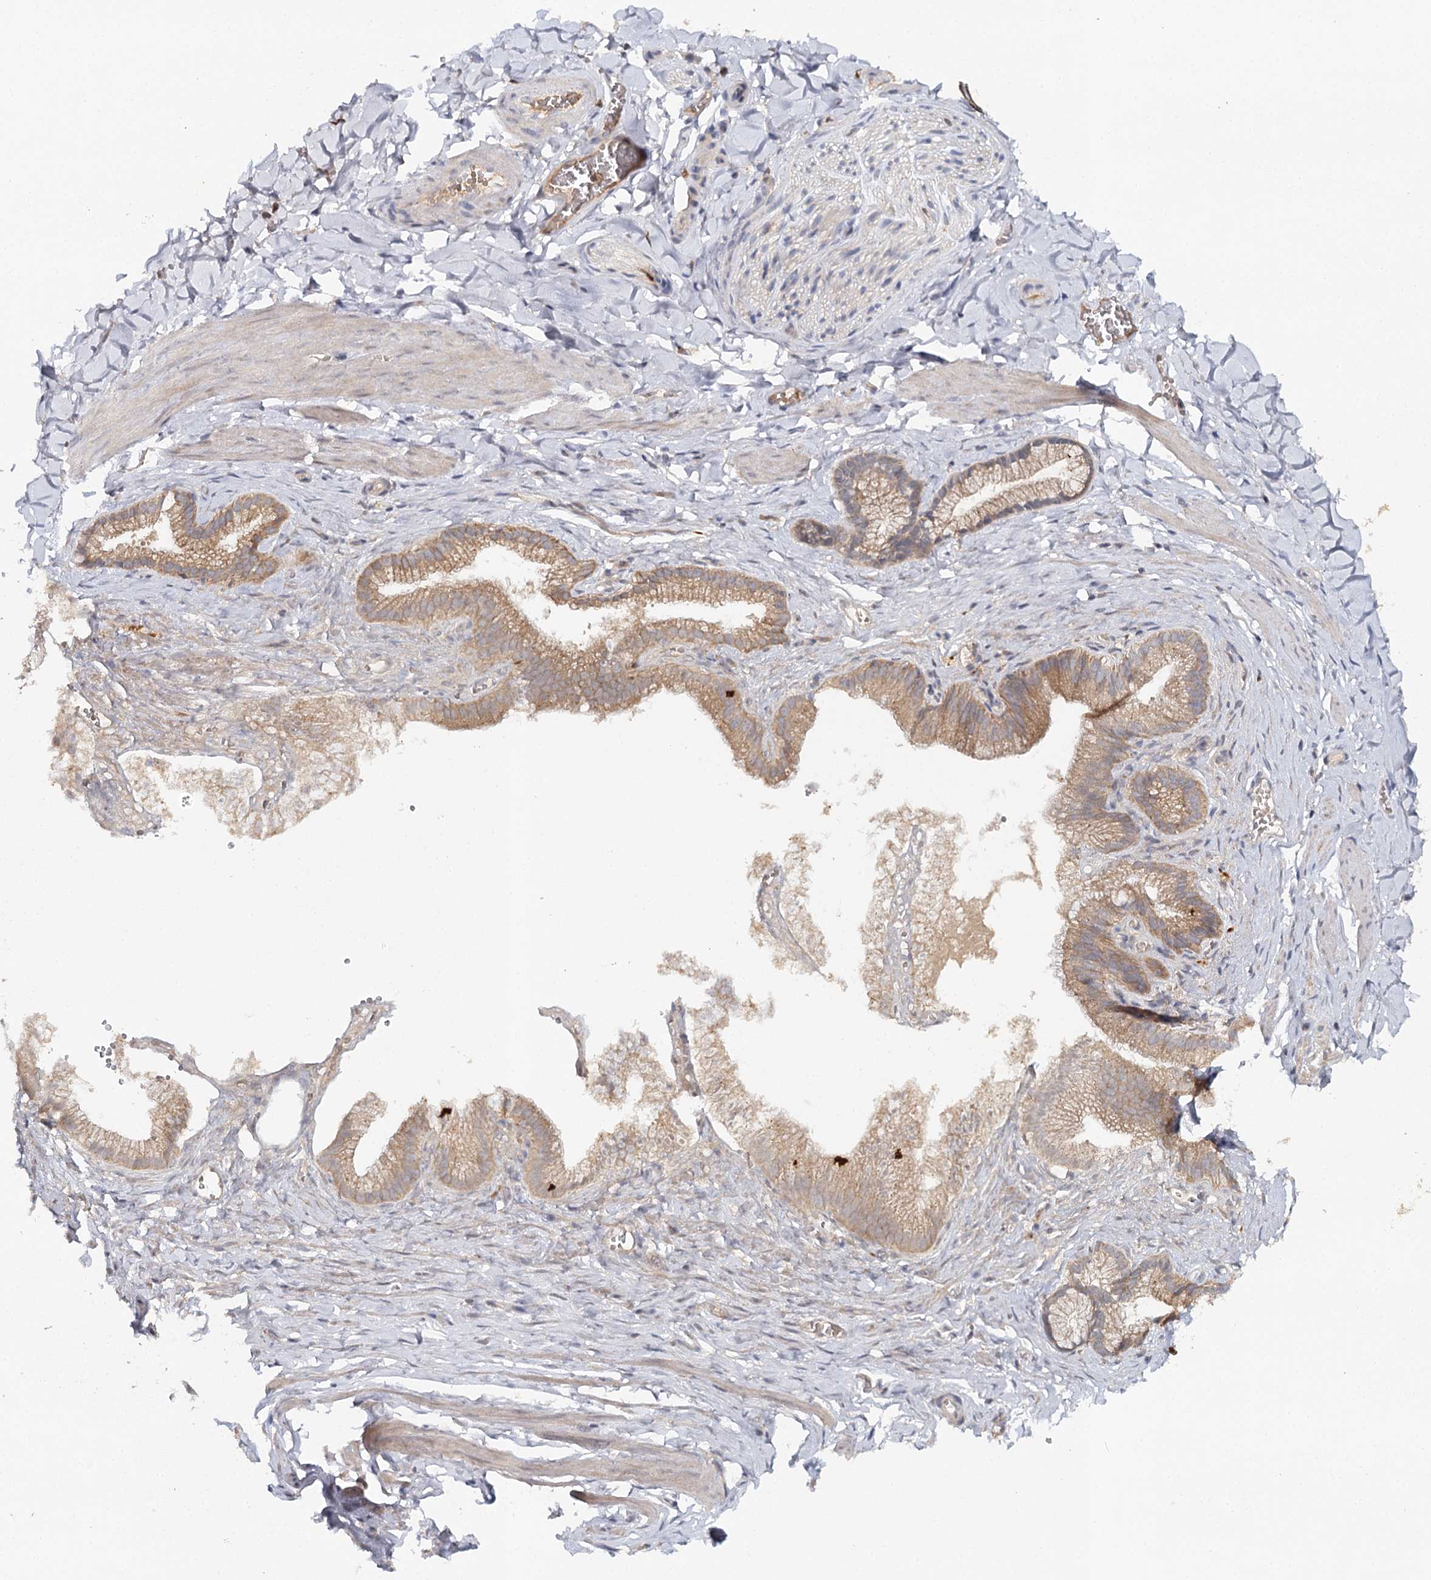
{"staining": {"intensity": "negative", "quantity": "none", "location": "none"}, "tissue": "adipose tissue", "cell_type": "Adipocytes", "image_type": "normal", "snomed": [{"axis": "morphology", "description": "Normal tissue, NOS"}, {"axis": "topography", "description": "Gallbladder"}, {"axis": "topography", "description": "Peripheral nerve tissue"}], "caption": "IHC of normal adipose tissue shows no staining in adipocytes. The staining is performed using DAB brown chromogen with nuclei counter-stained in using hematoxylin.", "gene": "SLC41A2", "patient": {"sex": "male", "age": 38}}